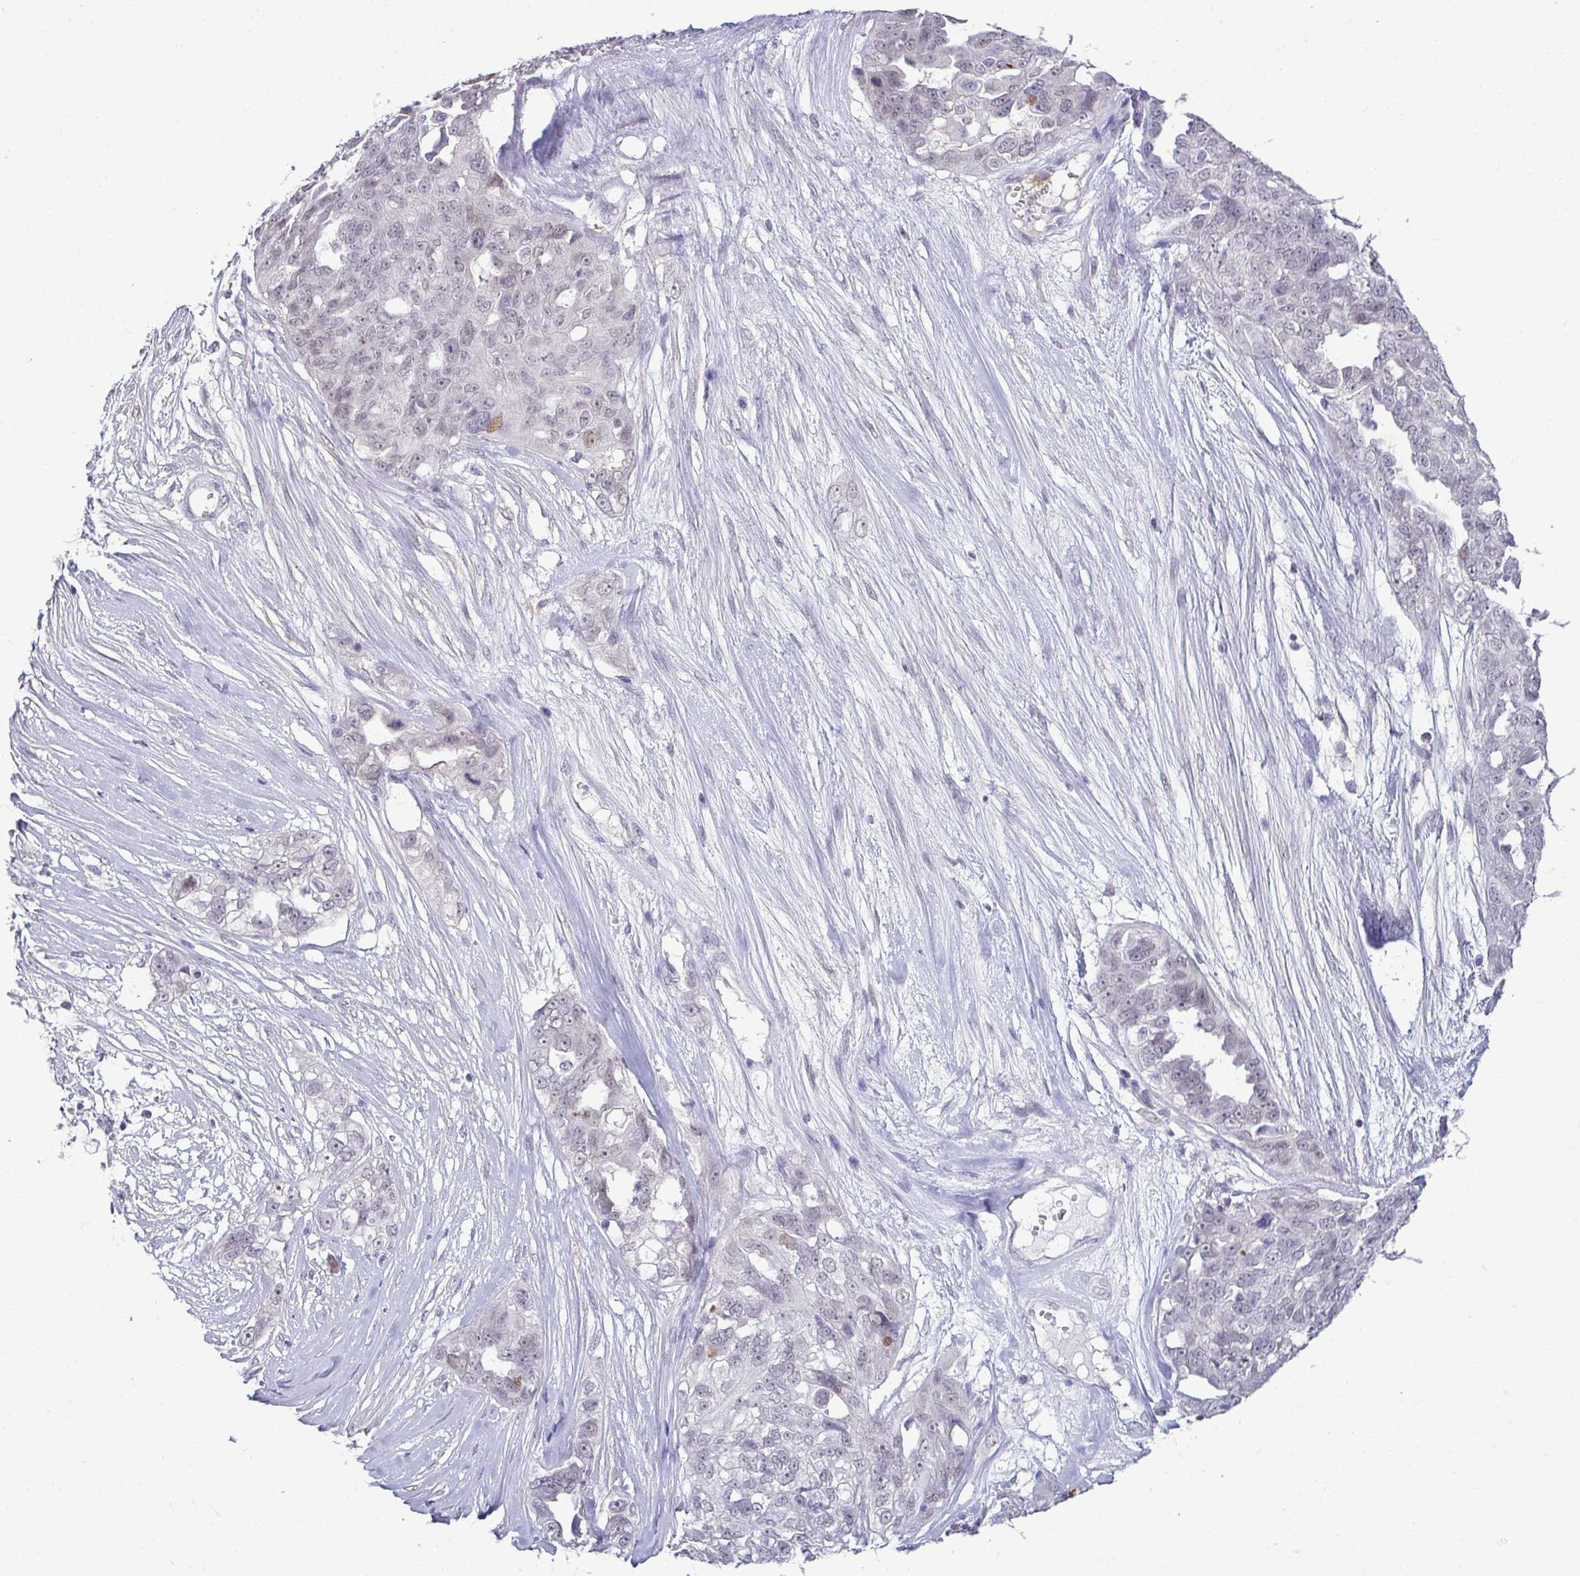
{"staining": {"intensity": "negative", "quantity": "none", "location": "none"}, "tissue": "ovarian cancer", "cell_type": "Tumor cells", "image_type": "cancer", "snomed": [{"axis": "morphology", "description": "Carcinoma, endometroid"}, {"axis": "topography", "description": "Ovary"}], "caption": "This is an immunohistochemistry (IHC) image of ovarian cancer. There is no expression in tumor cells.", "gene": "SLC30A3", "patient": {"sex": "female", "age": 70}}